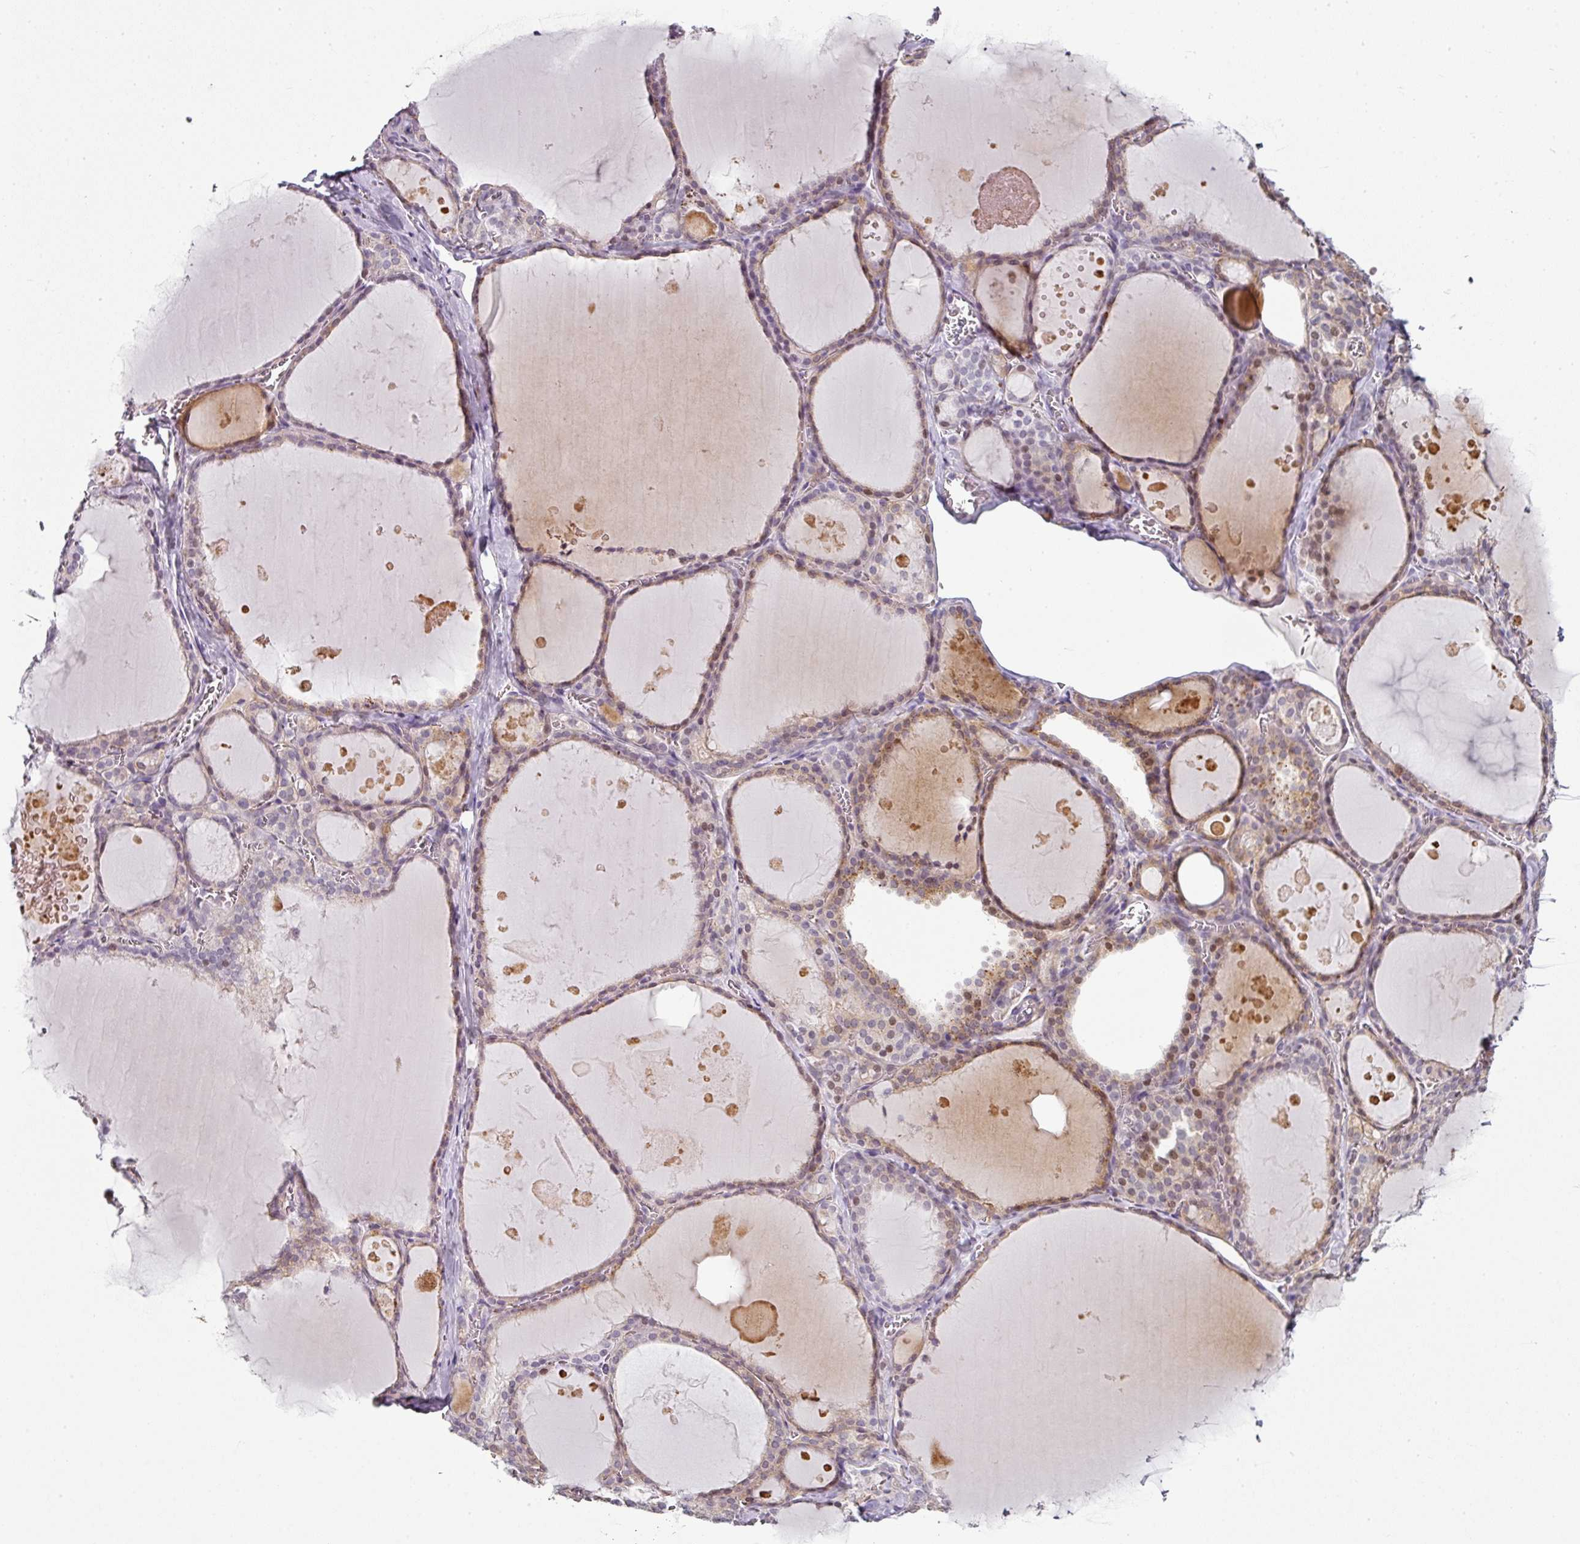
{"staining": {"intensity": "moderate", "quantity": "25%-75%", "location": "cytoplasmic/membranous"}, "tissue": "thyroid gland", "cell_type": "Glandular cells", "image_type": "normal", "snomed": [{"axis": "morphology", "description": "Normal tissue, NOS"}, {"axis": "topography", "description": "Thyroid gland"}], "caption": "DAB (3,3'-diaminobenzidine) immunohistochemical staining of normal thyroid gland demonstrates moderate cytoplasmic/membranous protein positivity in approximately 25%-75% of glandular cells.", "gene": "SYT8", "patient": {"sex": "male", "age": 56}}